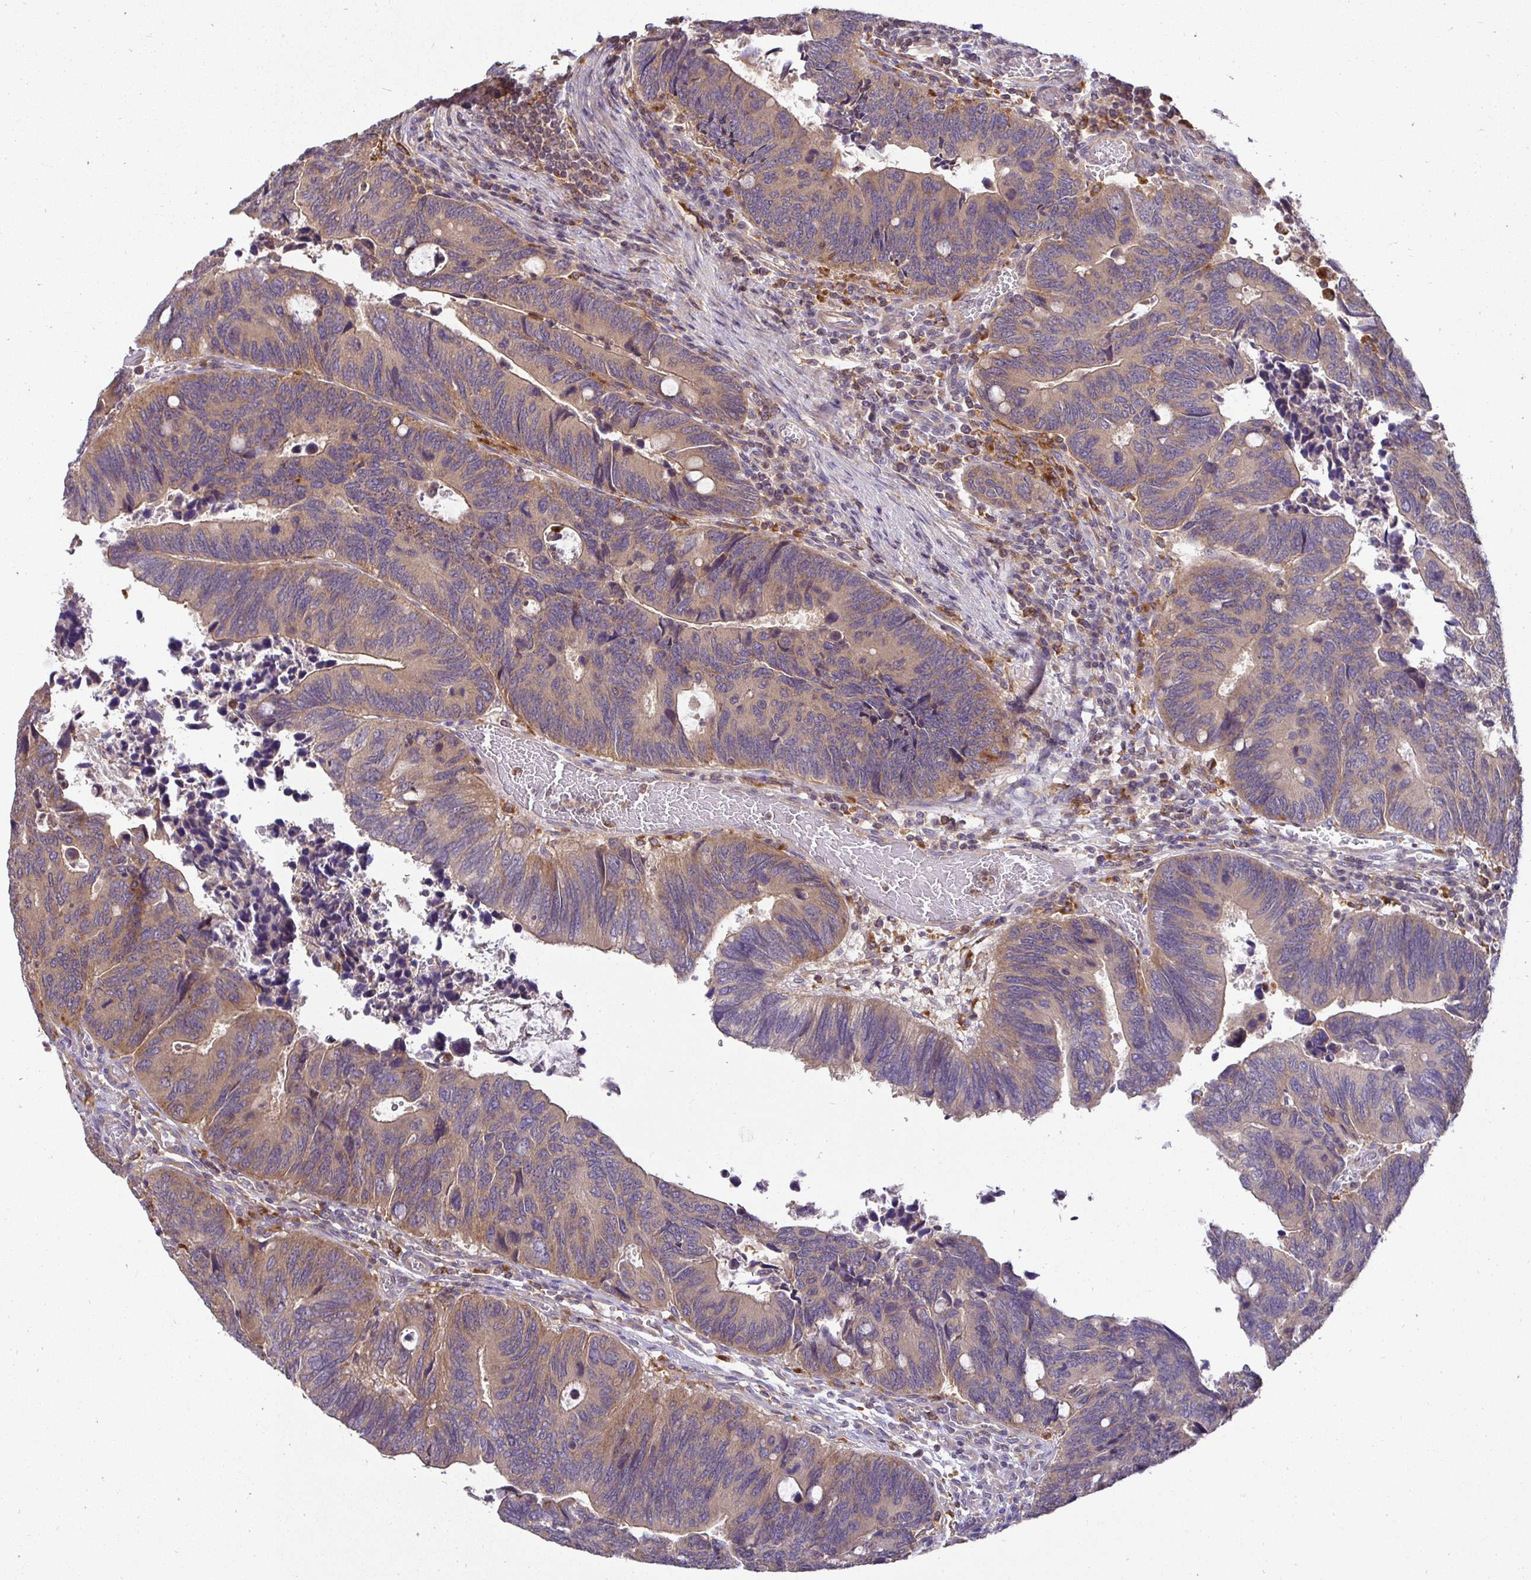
{"staining": {"intensity": "weak", "quantity": "25%-75%", "location": "cytoplasmic/membranous"}, "tissue": "colorectal cancer", "cell_type": "Tumor cells", "image_type": "cancer", "snomed": [{"axis": "morphology", "description": "Adenocarcinoma, NOS"}, {"axis": "topography", "description": "Colon"}], "caption": "Immunohistochemical staining of human adenocarcinoma (colorectal) exhibits low levels of weak cytoplasmic/membranous staining in approximately 25%-75% of tumor cells.", "gene": "ATP6V1F", "patient": {"sex": "male", "age": 87}}